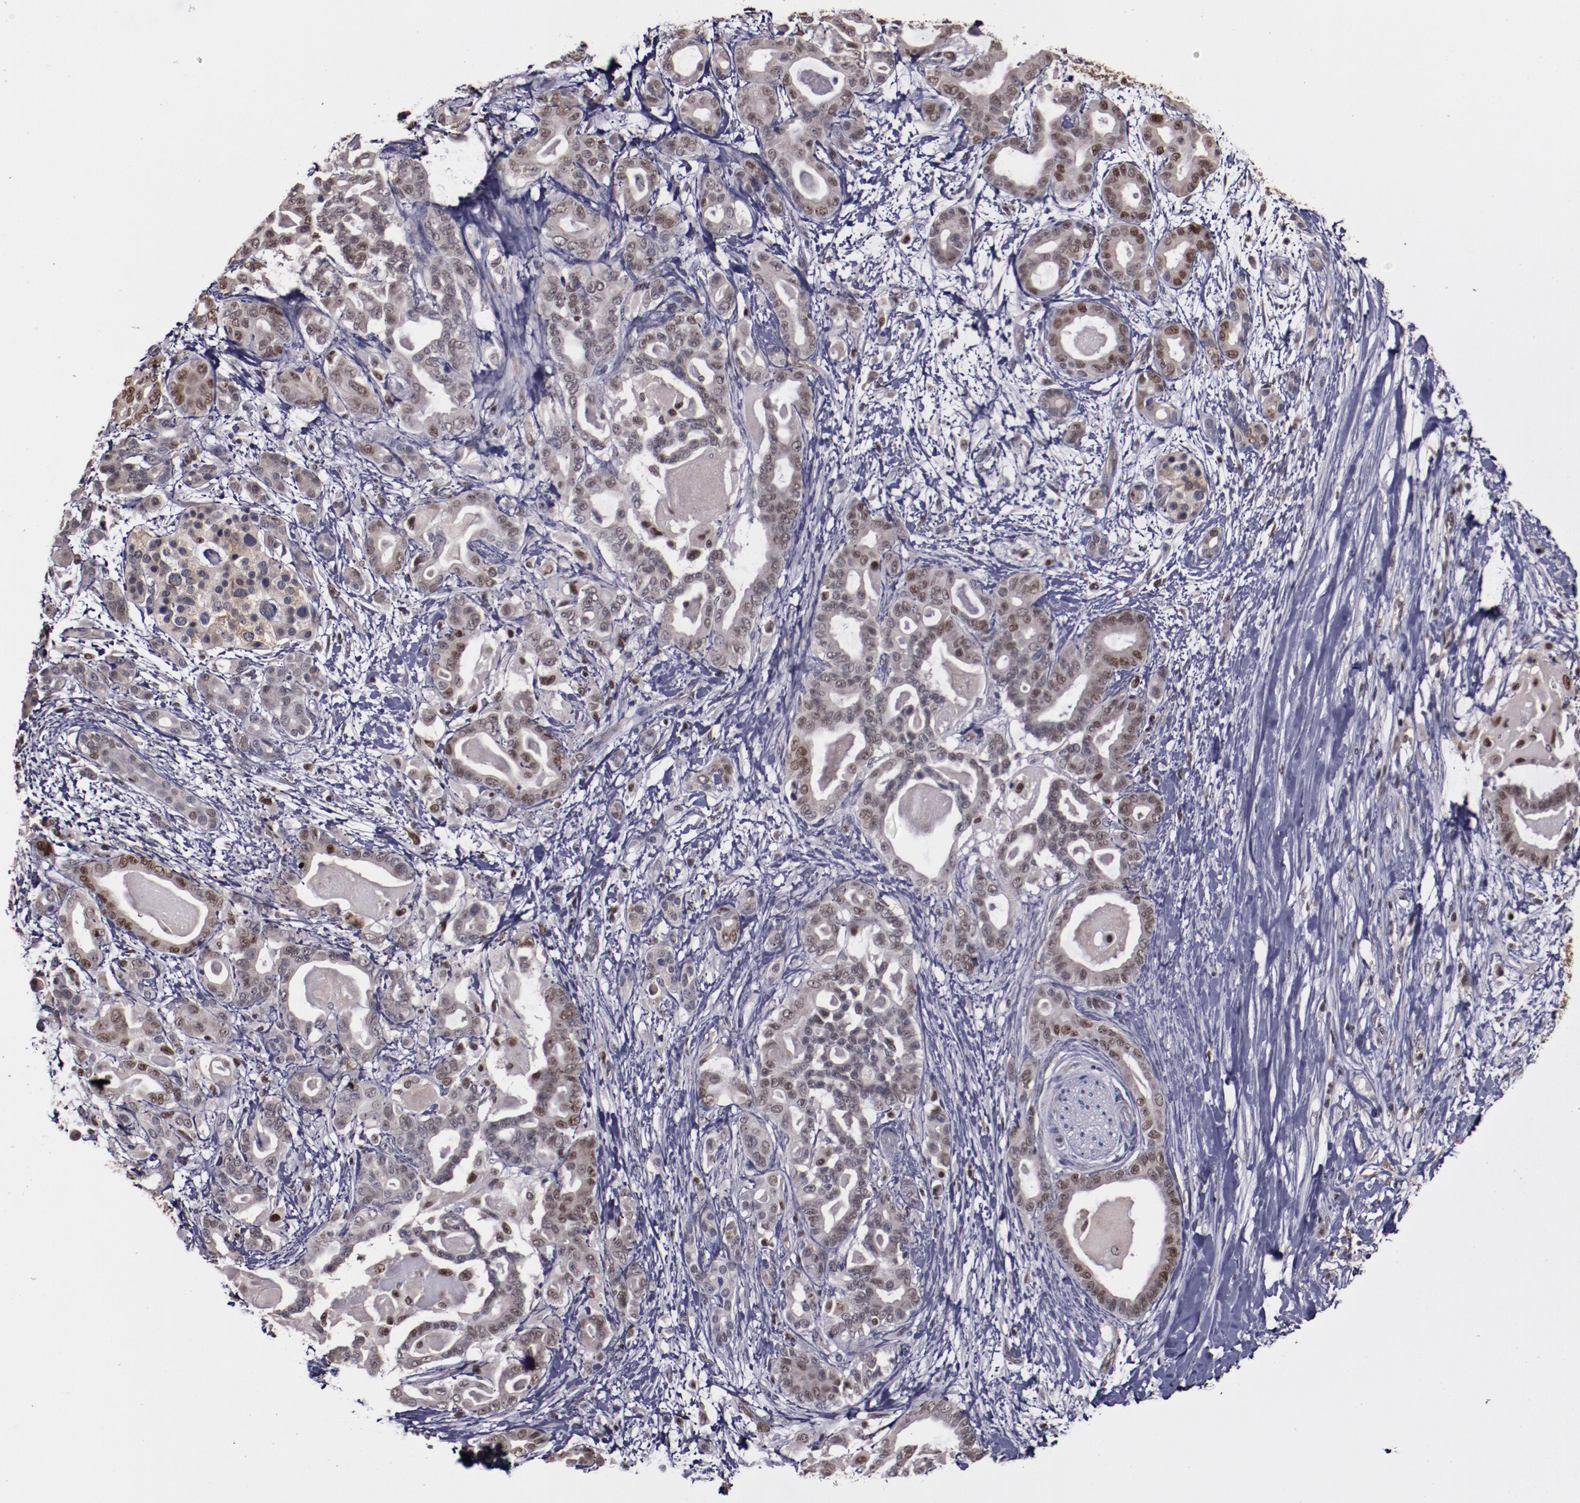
{"staining": {"intensity": "moderate", "quantity": ">75%", "location": "cytoplasmic/membranous,nuclear"}, "tissue": "pancreatic cancer", "cell_type": "Tumor cells", "image_type": "cancer", "snomed": [{"axis": "morphology", "description": "Adenocarcinoma, NOS"}, {"axis": "topography", "description": "Pancreas"}], "caption": "Moderate cytoplasmic/membranous and nuclear protein expression is present in approximately >75% of tumor cells in pancreatic cancer. The staining was performed using DAB to visualize the protein expression in brown, while the nuclei were stained in blue with hematoxylin (Magnification: 20x).", "gene": "CHEK2", "patient": {"sex": "male", "age": 63}}